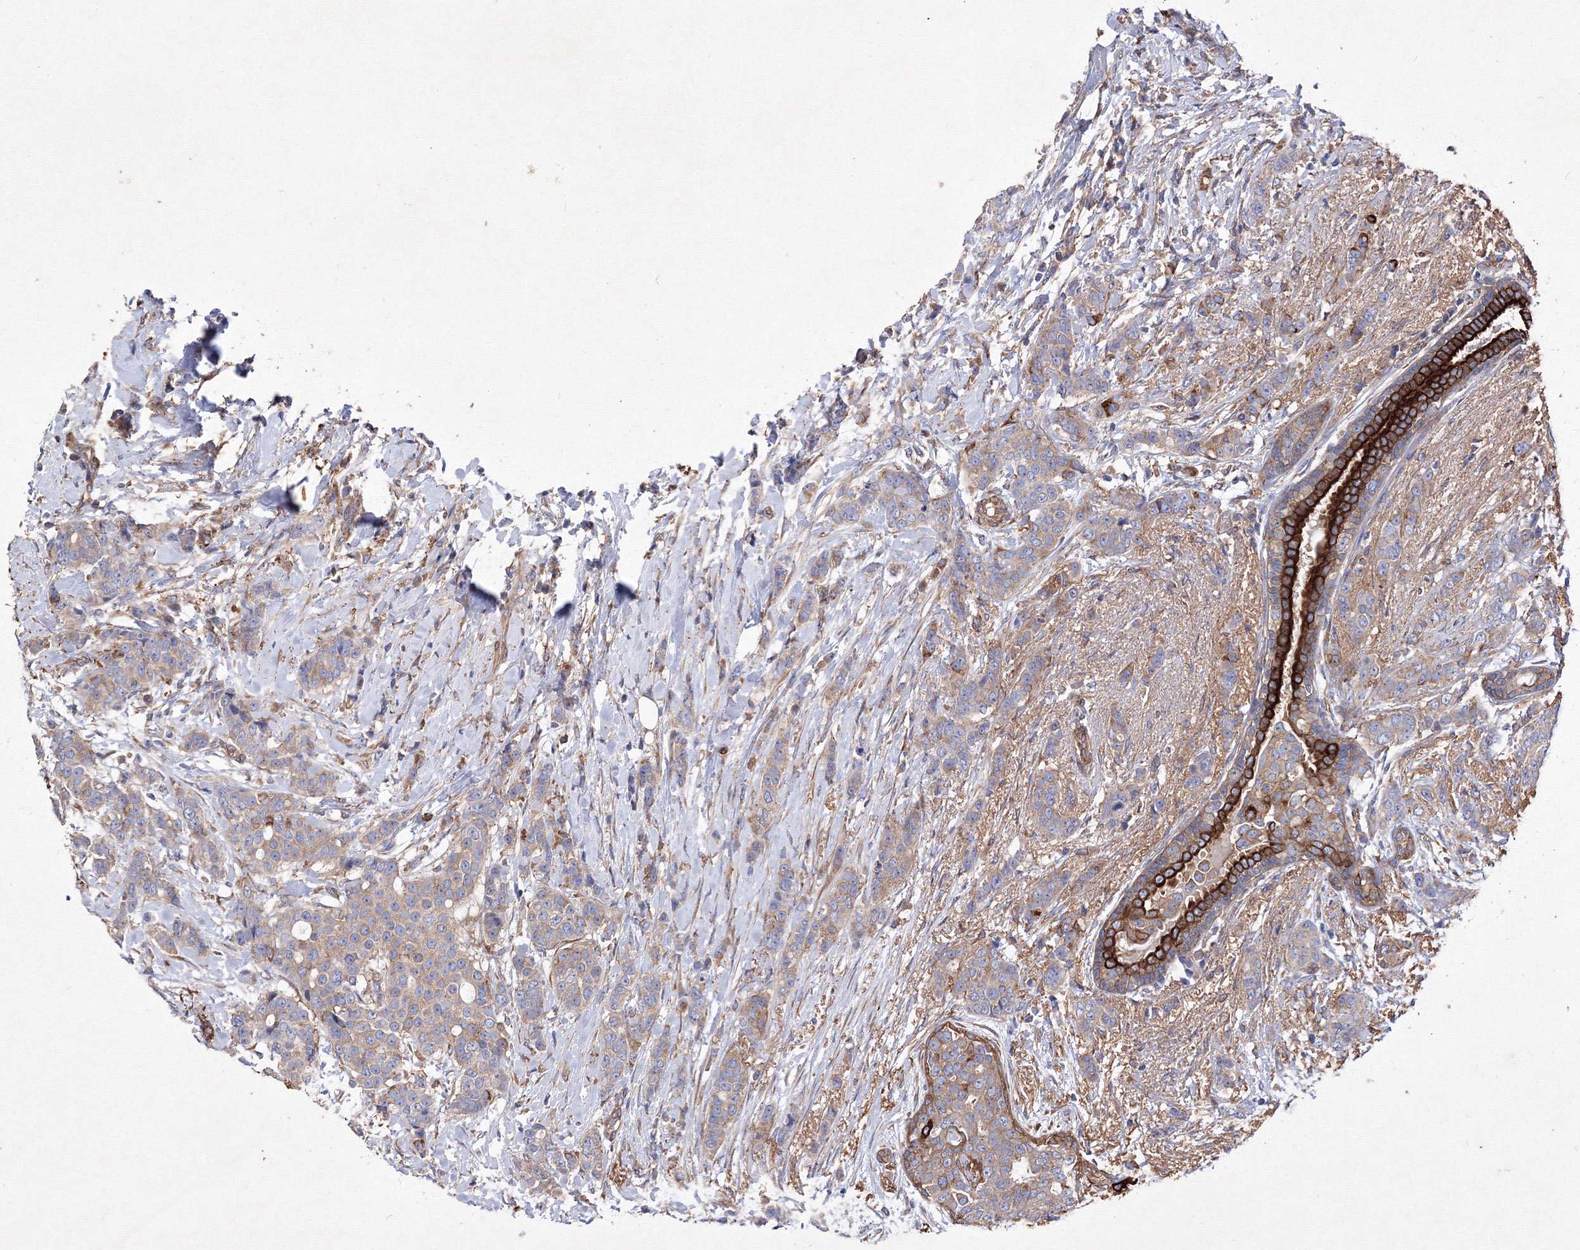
{"staining": {"intensity": "moderate", "quantity": "25%-75%", "location": "cytoplasmic/membranous"}, "tissue": "breast cancer", "cell_type": "Tumor cells", "image_type": "cancer", "snomed": [{"axis": "morphology", "description": "Lobular carcinoma"}, {"axis": "topography", "description": "Breast"}], "caption": "Moderate cytoplasmic/membranous expression is appreciated in approximately 25%-75% of tumor cells in breast cancer (lobular carcinoma).", "gene": "SNX18", "patient": {"sex": "female", "age": 51}}